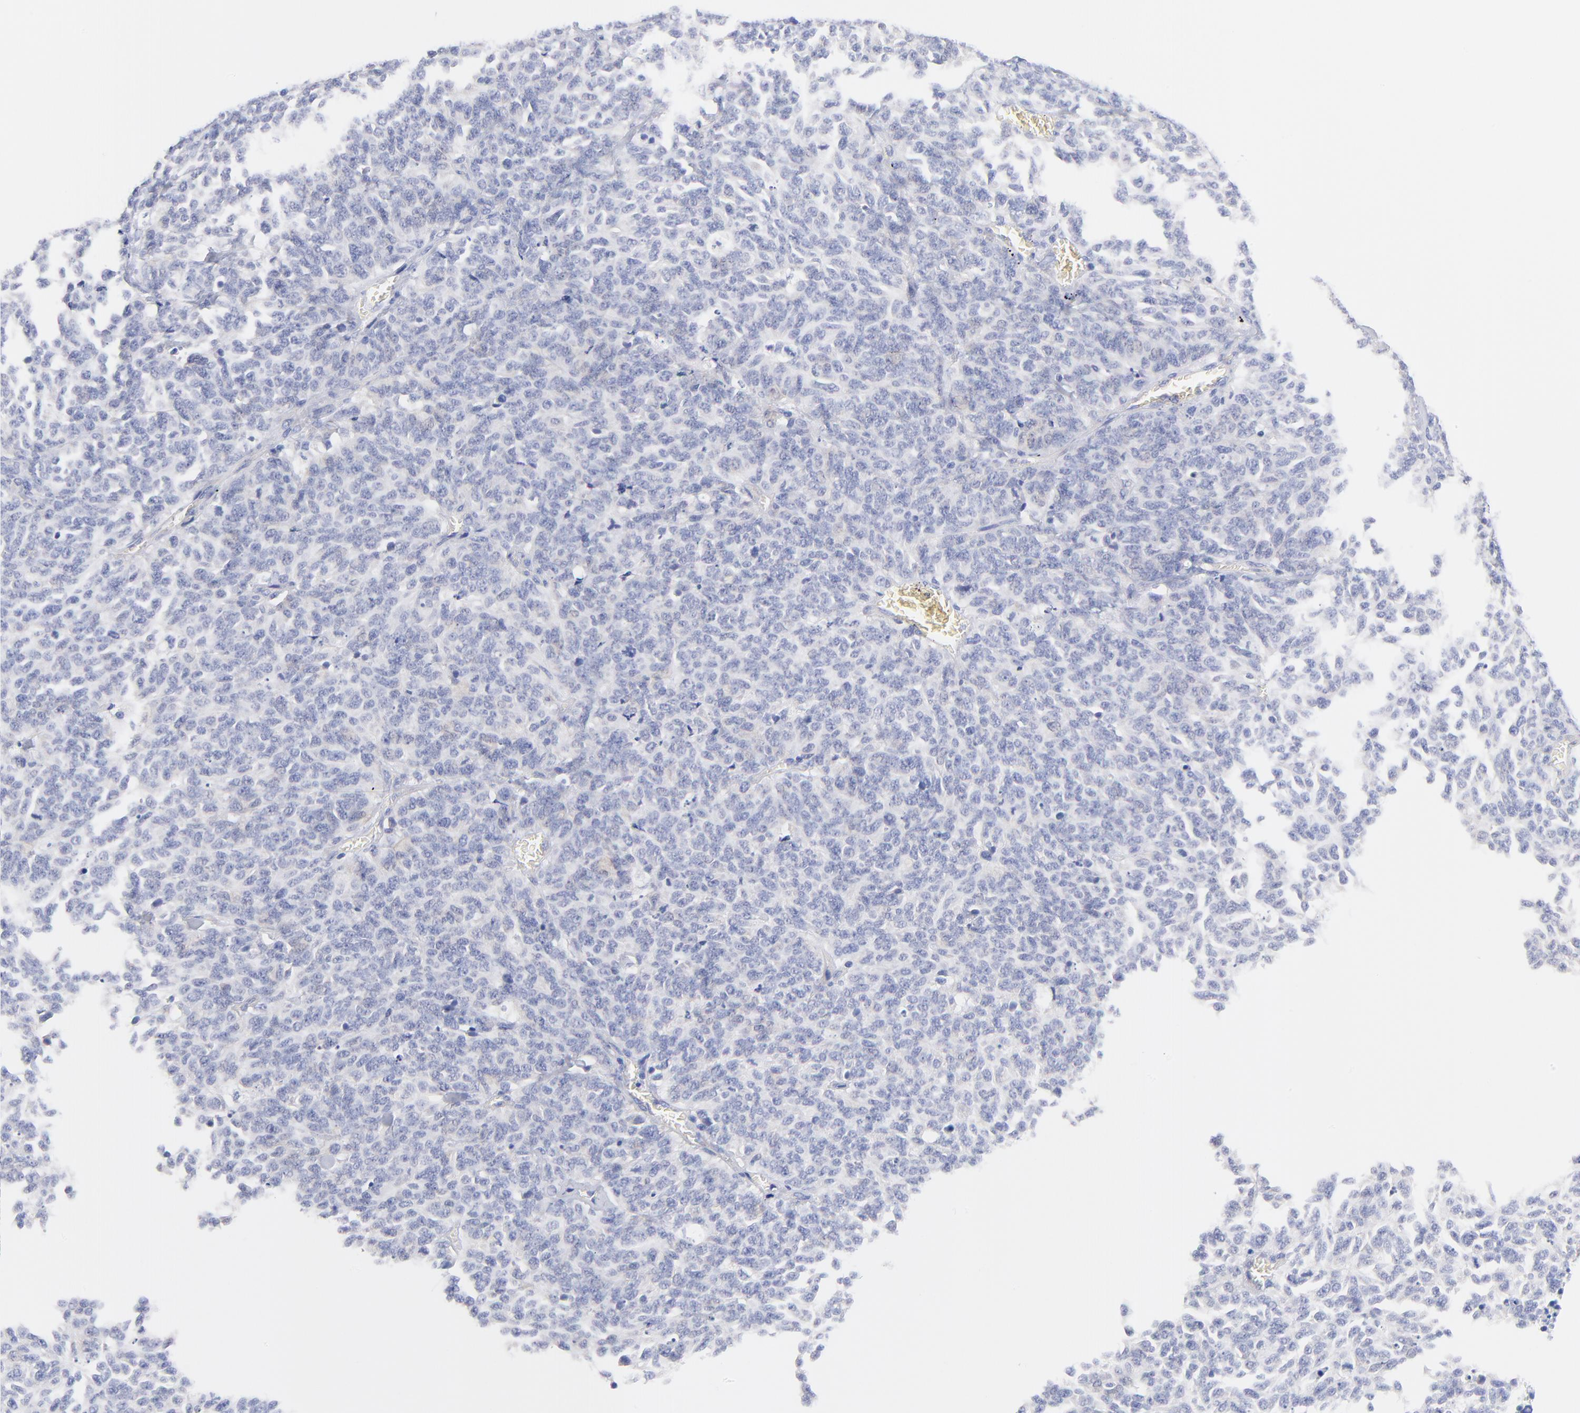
{"staining": {"intensity": "negative", "quantity": "none", "location": "none"}, "tissue": "lung cancer", "cell_type": "Tumor cells", "image_type": "cancer", "snomed": [{"axis": "morphology", "description": "Neoplasm, malignant, NOS"}, {"axis": "topography", "description": "Lung"}], "caption": "High power microscopy micrograph of an immunohistochemistry (IHC) micrograph of lung cancer (malignant neoplasm), revealing no significant staining in tumor cells.", "gene": "TNFRSF13C", "patient": {"sex": "female", "age": 58}}